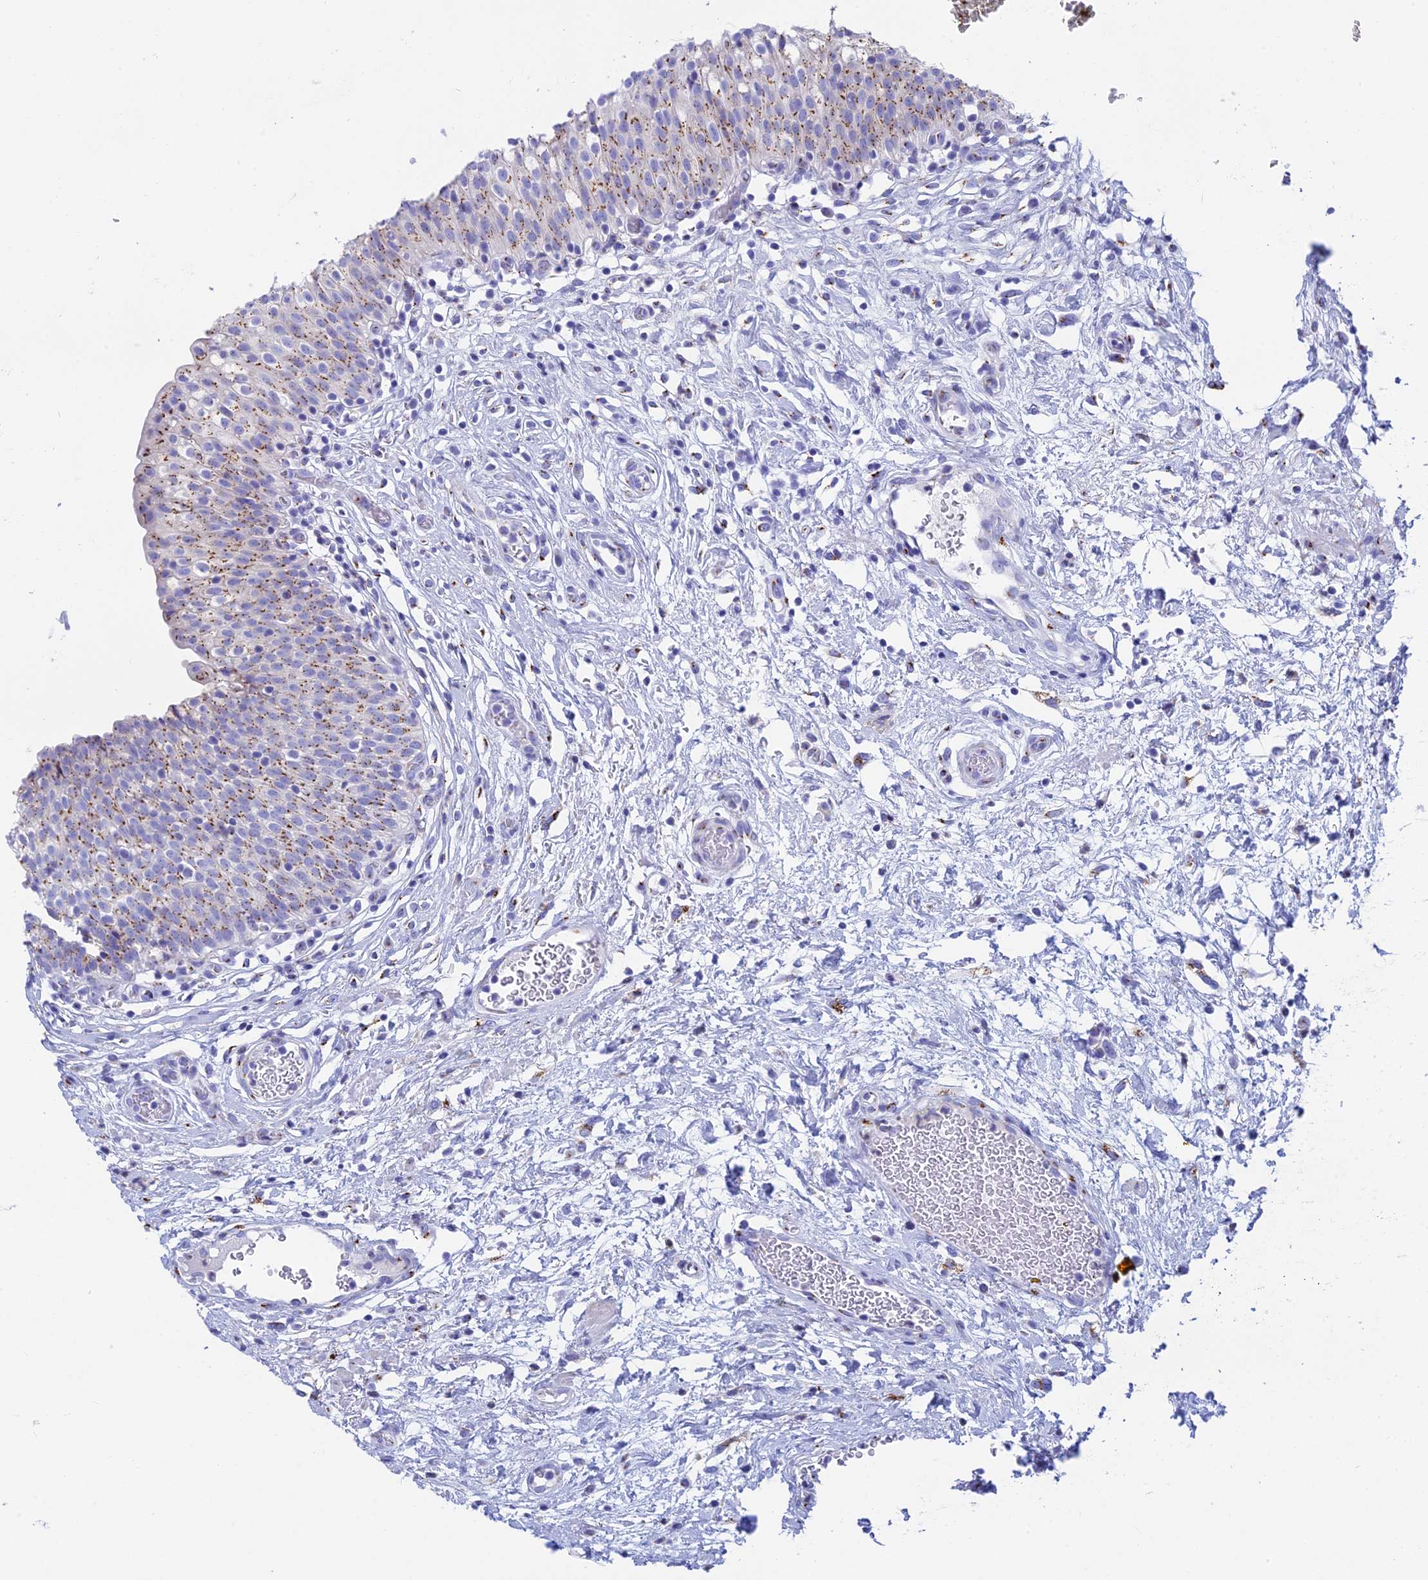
{"staining": {"intensity": "strong", "quantity": "25%-75%", "location": "cytoplasmic/membranous"}, "tissue": "urinary bladder", "cell_type": "Urothelial cells", "image_type": "normal", "snomed": [{"axis": "morphology", "description": "Normal tissue, NOS"}, {"axis": "topography", "description": "Urinary bladder"}], "caption": "An immunohistochemistry (IHC) photomicrograph of unremarkable tissue is shown. Protein staining in brown highlights strong cytoplasmic/membranous positivity in urinary bladder within urothelial cells. Using DAB (3,3'-diaminobenzidine) (brown) and hematoxylin (blue) stains, captured at high magnification using brightfield microscopy.", "gene": "ERICH4", "patient": {"sex": "male", "age": 55}}